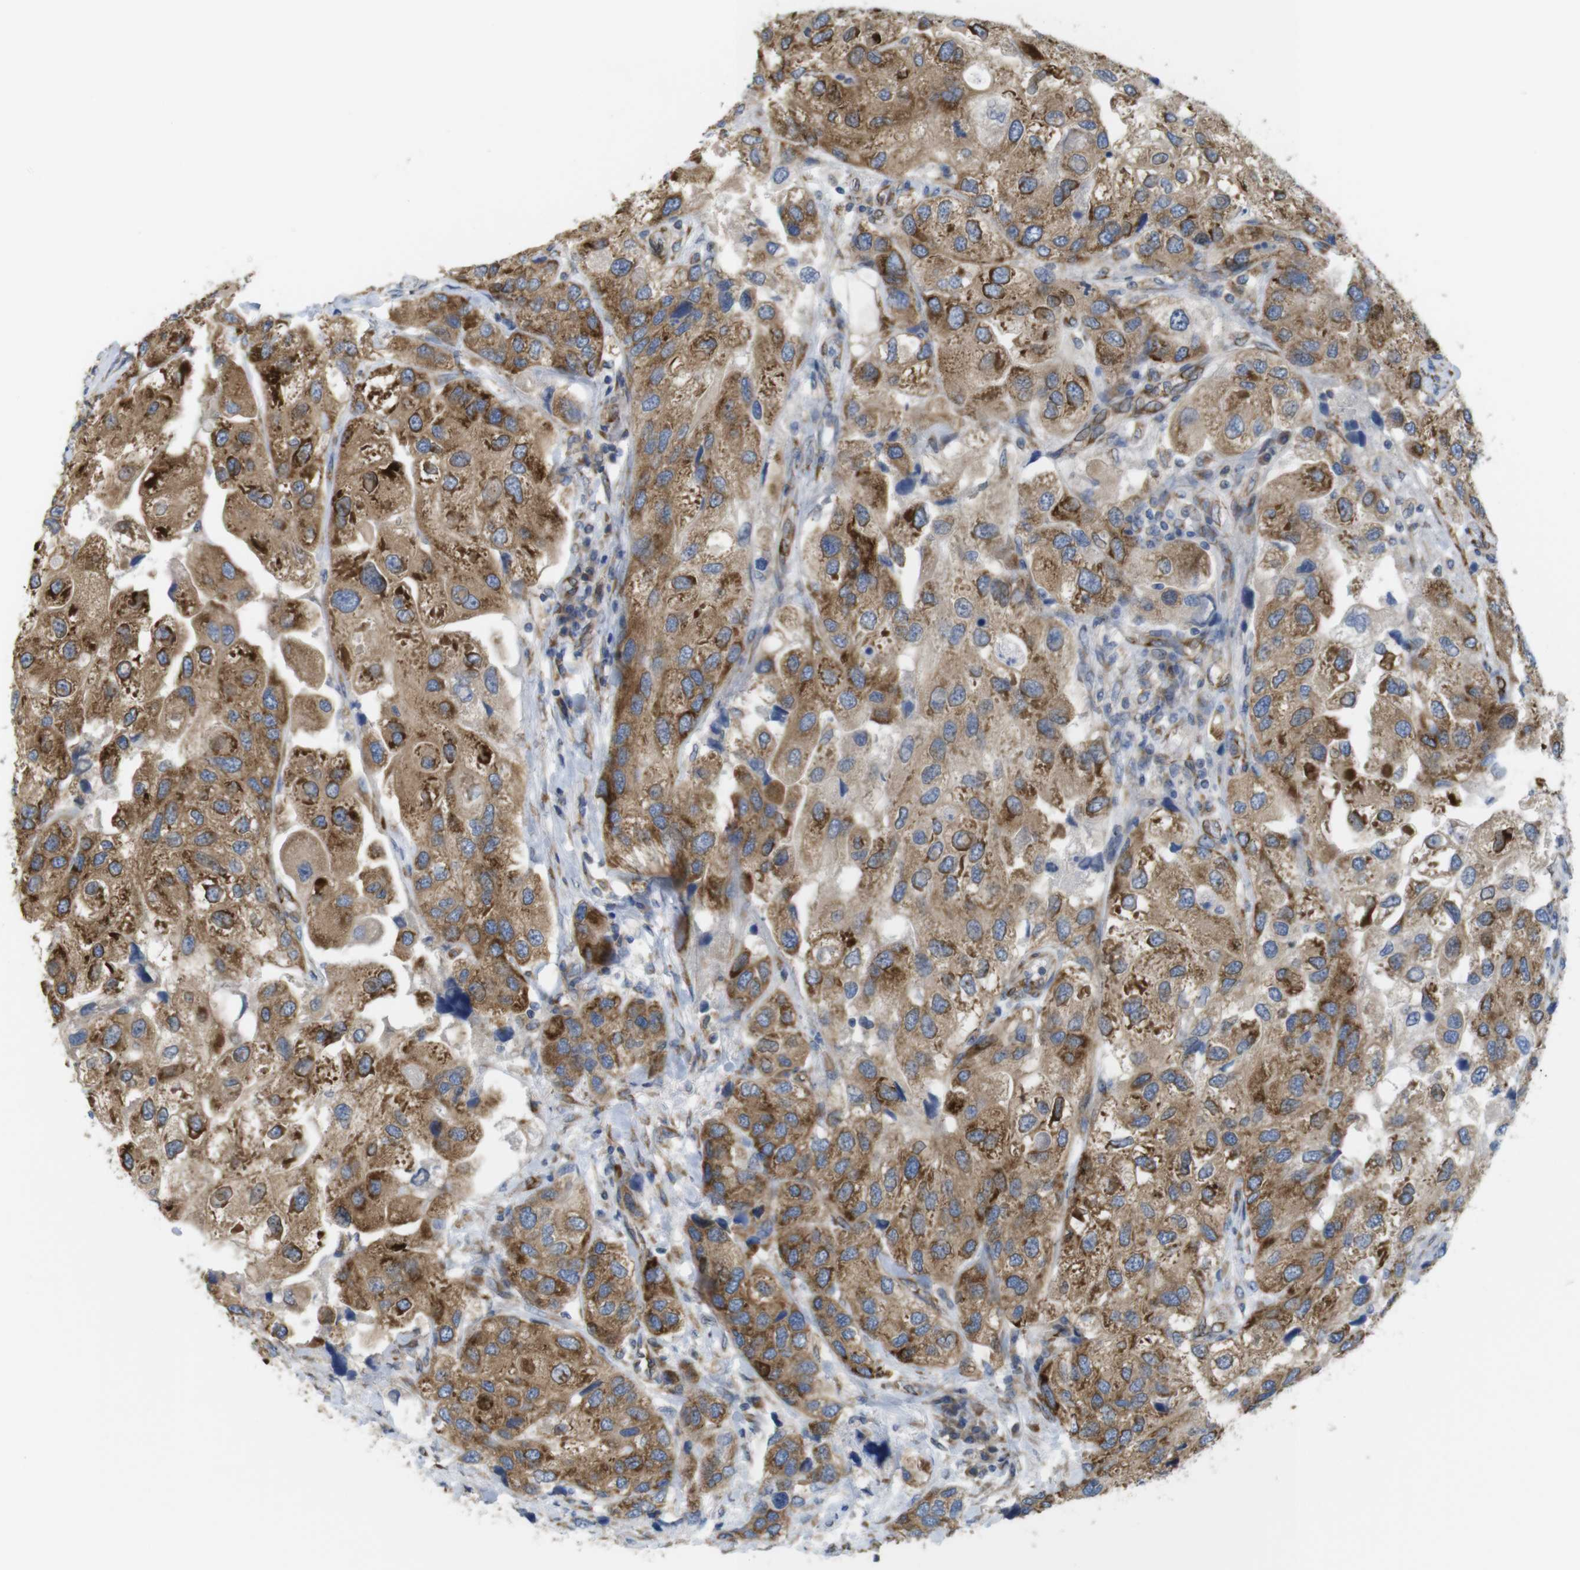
{"staining": {"intensity": "moderate", "quantity": ">75%", "location": "cytoplasmic/membranous"}, "tissue": "urothelial cancer", "cell_type": "Tumor cells", "image_type": "cancer", "snomed": [{"axis": "morphology", "description": "Urothelial carcinoma, High grade"}, {"axis": "topography", "description": "Urinary bladder"}], "caption": "Protein staining displays moderate cytoplasmic/membranous staining in about >75% of tumor cells in urothelial cancer.", "gene": "PCNX2", "patient": {"sex": "female", "age": 64}}